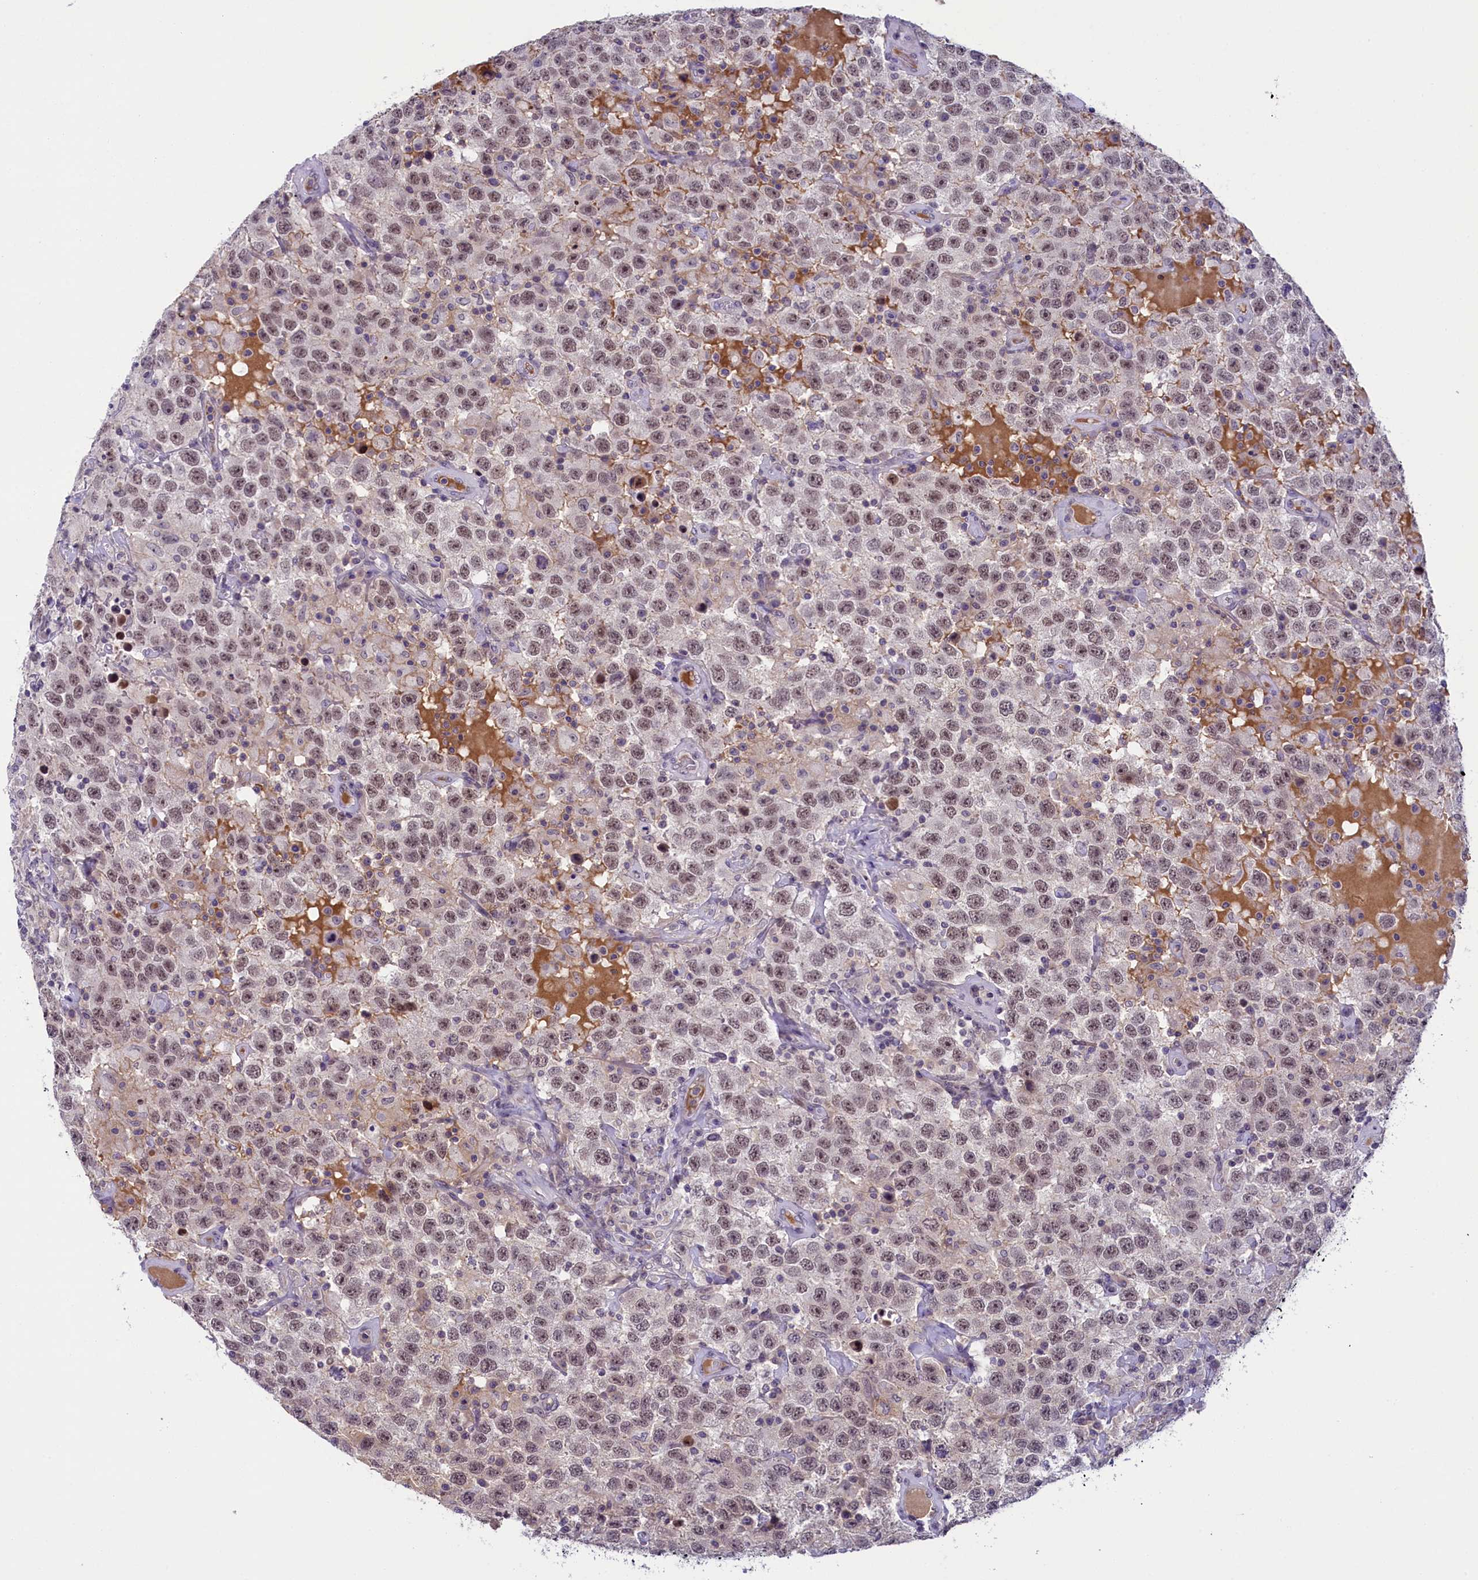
{"staining": {"intensity": "moderate", "quantity": ">75%", "location": "nuclear"}, "tissue": "testis cancer", "cell_type": "Tumor cells", "image_type": "cancer", "snomed": [{"axis": "morphology", "description": "Seminoma, NOS"}, {"axis": "topography", "description": "Testis"}], "caption": "This is a histology image of IHC staining of testis cancer, which shows moderate positivity in the nuclear of tumor cells.", "gene": "CRAMP1", "patient": {"sex": "male", "age": 41}}